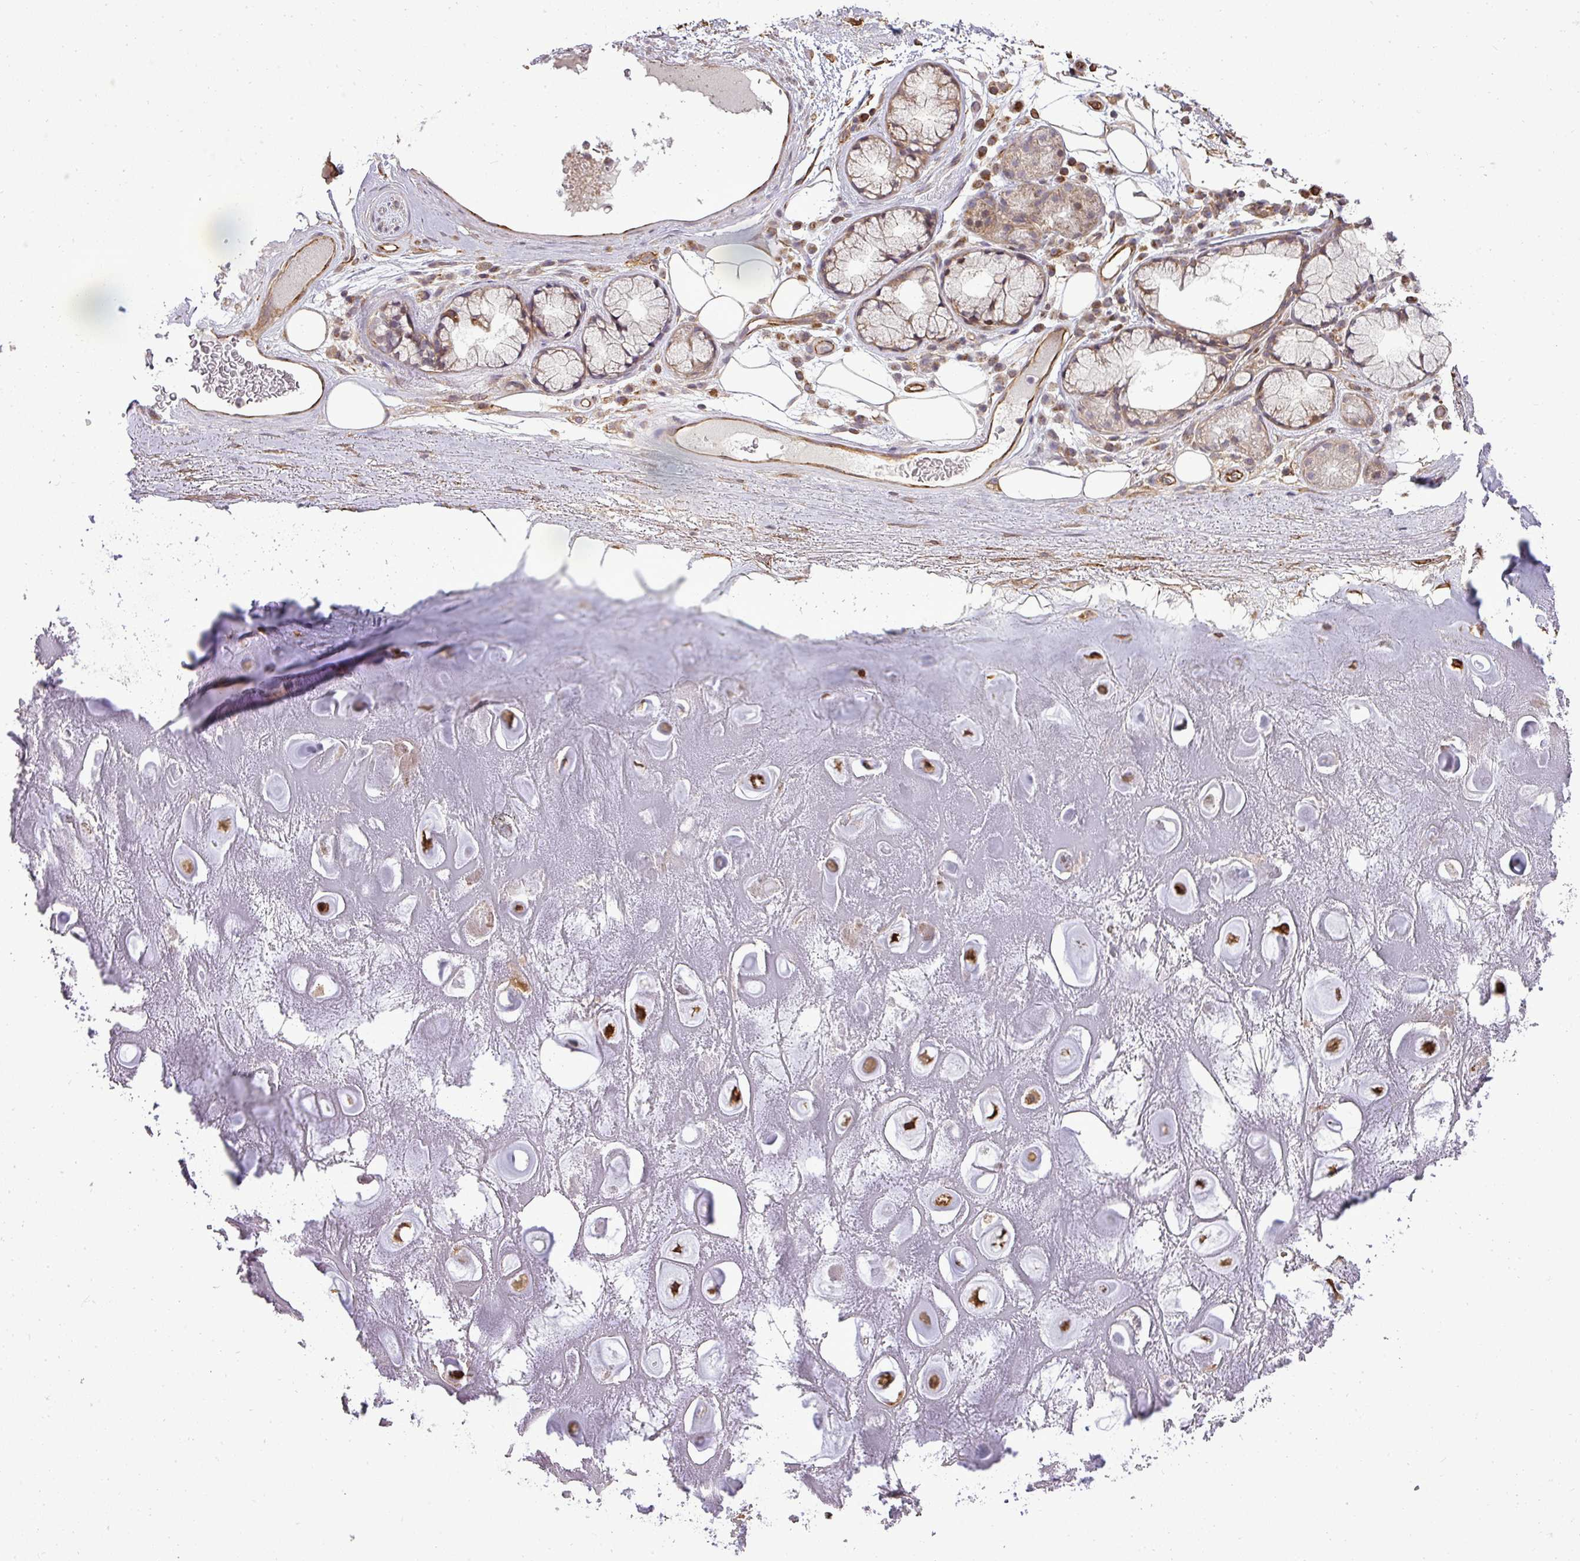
{"staining": {"intensity": "negative", "quantity": "none", "location": "none"}, "tissue": "adipose tissue", "cell_type": "Adipocytes", "image_type": "normal", "snomed": [{"axis": "morphology", "description": "Normal tissue, NOS"}, {"axis": "topography", "description": "Cartilage tissue"}], "caption": "A histopathology image of human adipose tissue is negative for staining in adipocytes. (DAB immunohistochemistry (IHC), high magnification).", "gene": "PDRG1", "patient": {"sex": "male", "age": 81}}